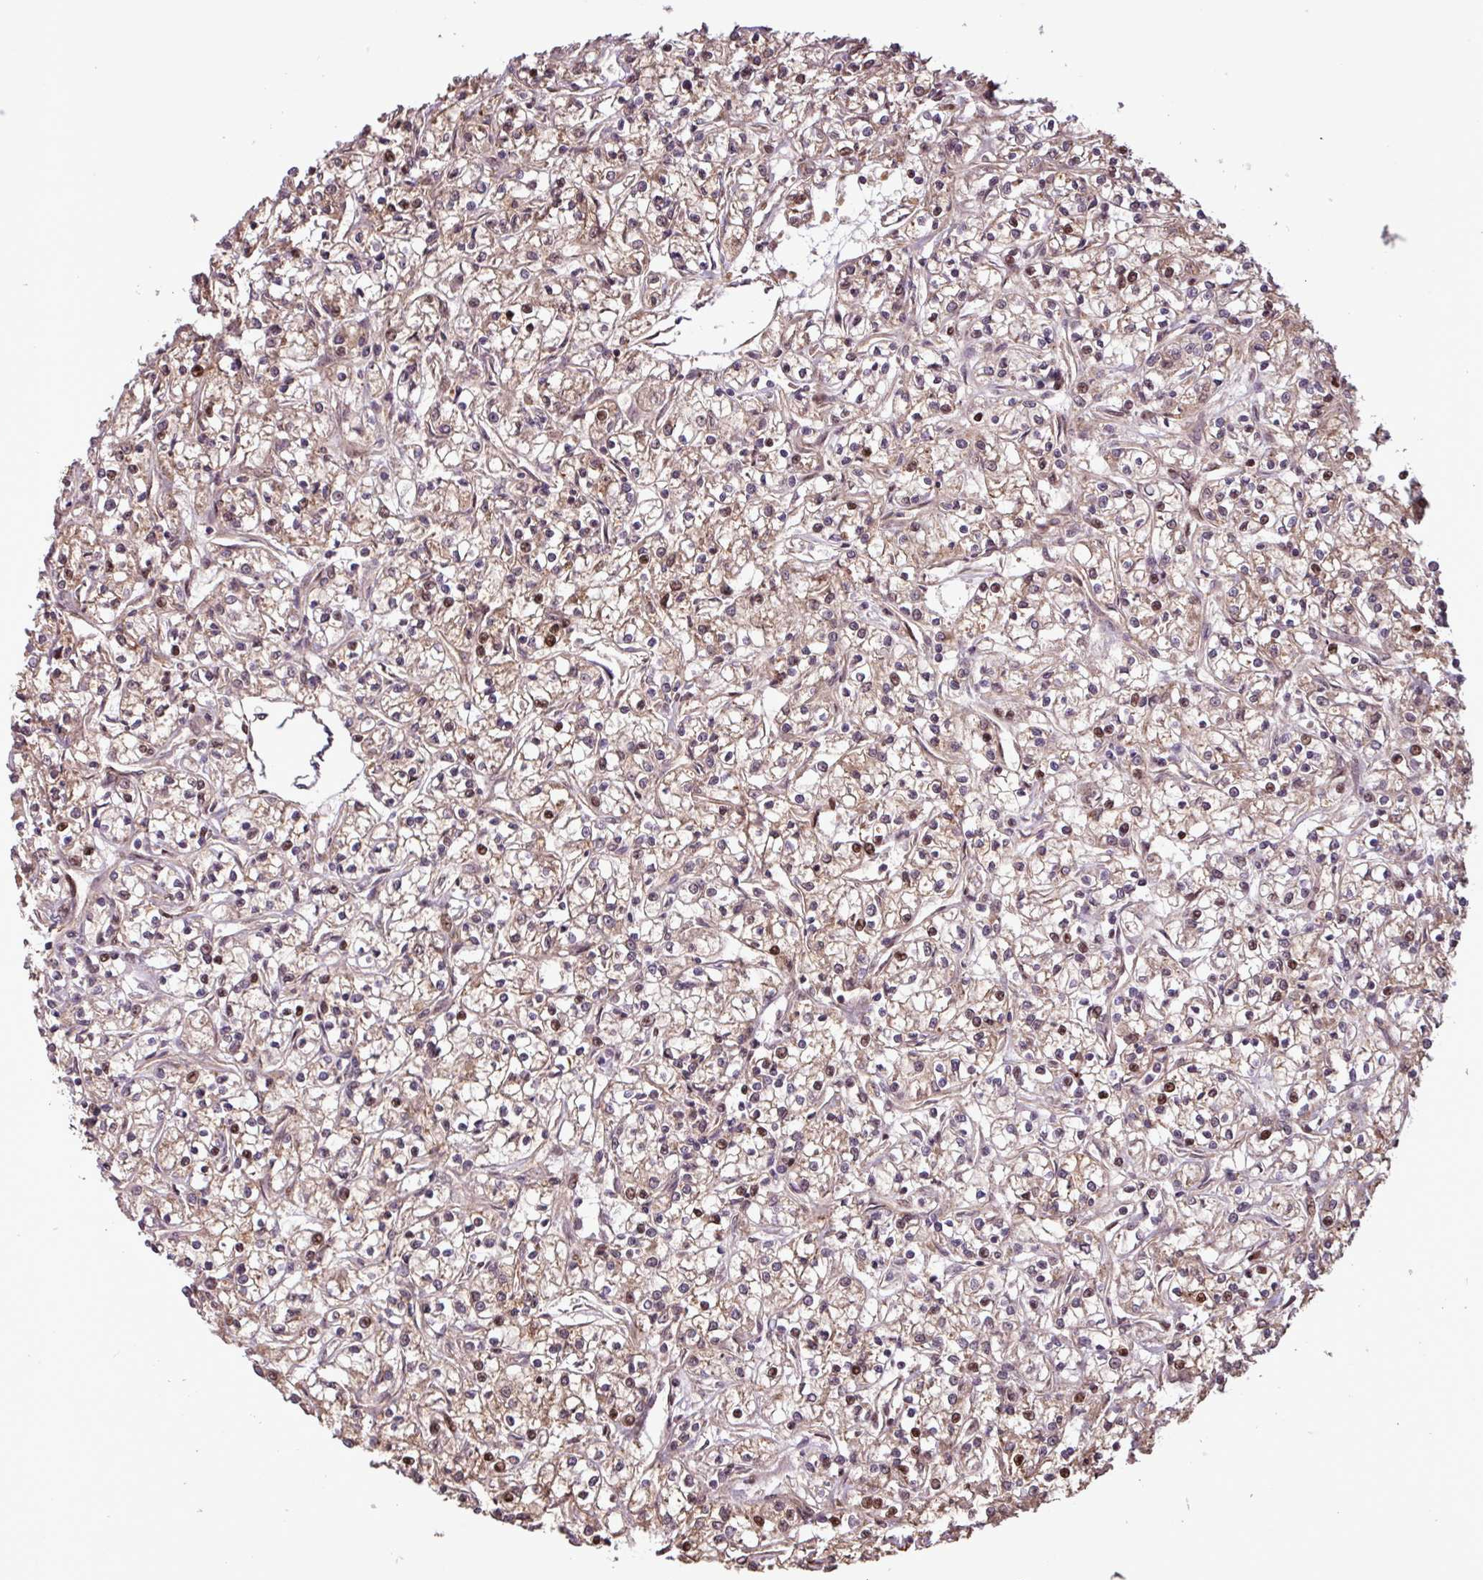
{"staining": {"intensity": "moderate", "quantity": "25%-75%", "location": "nuclear"}, "tissue": "renal cancer", "cell_type": "Tumor cells", "image_type": "cancer", "snomed": [{"axis": "morphology", "description": "Adenocarcinoma, NOS"}, {"axis": "topography", "description": "Kidney"}], "caption": "Protein analysis of renal cancer (adenocarcinoma) tissue exhibits moderate nuclear staining in approximately 25%-75% of tumor cells. The protein of interest is stained brown, and the nuclei are stained in blue (DAB (3,3'-diaminobenzidine) IHC with brightfield microscopy, high magnification).", "gene": "SLC22A24", "patient": {"sex": "female", "age": 59}}